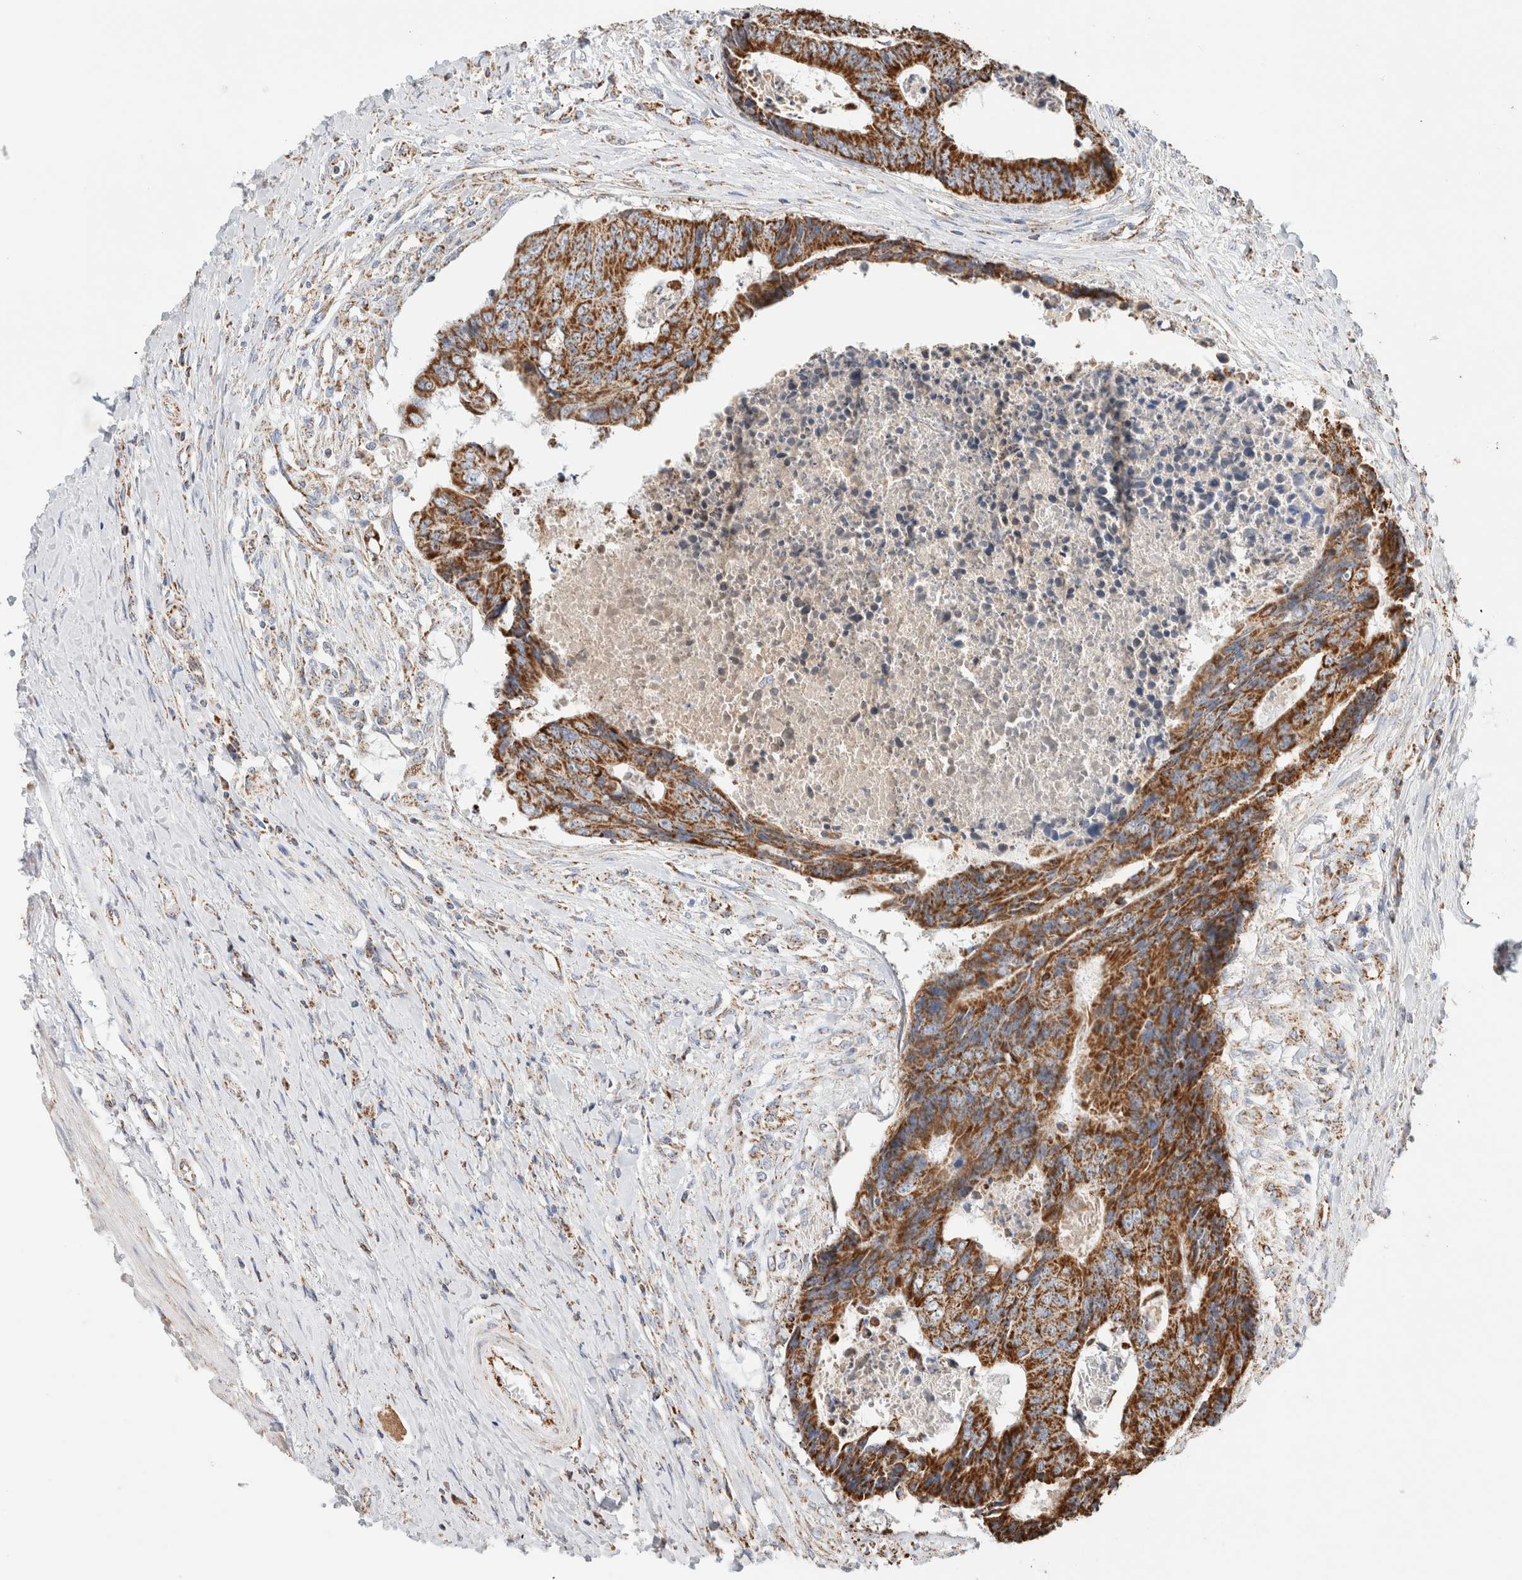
{"staining": {"intensity": "strong", "quantity": ">75%", "location": "cytoplasmic/membranous"}, "tissue": "colorectal cancer", "cell_type": "Tumor cells", "image_type": "cancer", "snomed": [{"axis": "morphology", "description": "Adenocarcinoma, NOS"}, {"axis": "topography", "description": "Rectum"}], "caption": "Immunohistochemical staining of human colorectal cancer (adenocarcinoma) demonstrates high levels of strong cytoplasmic/membranous positivity in approximately >75% of tumor cells.", "gene": "C1QBP", "patient": {"sex": "male", "age": 84}}